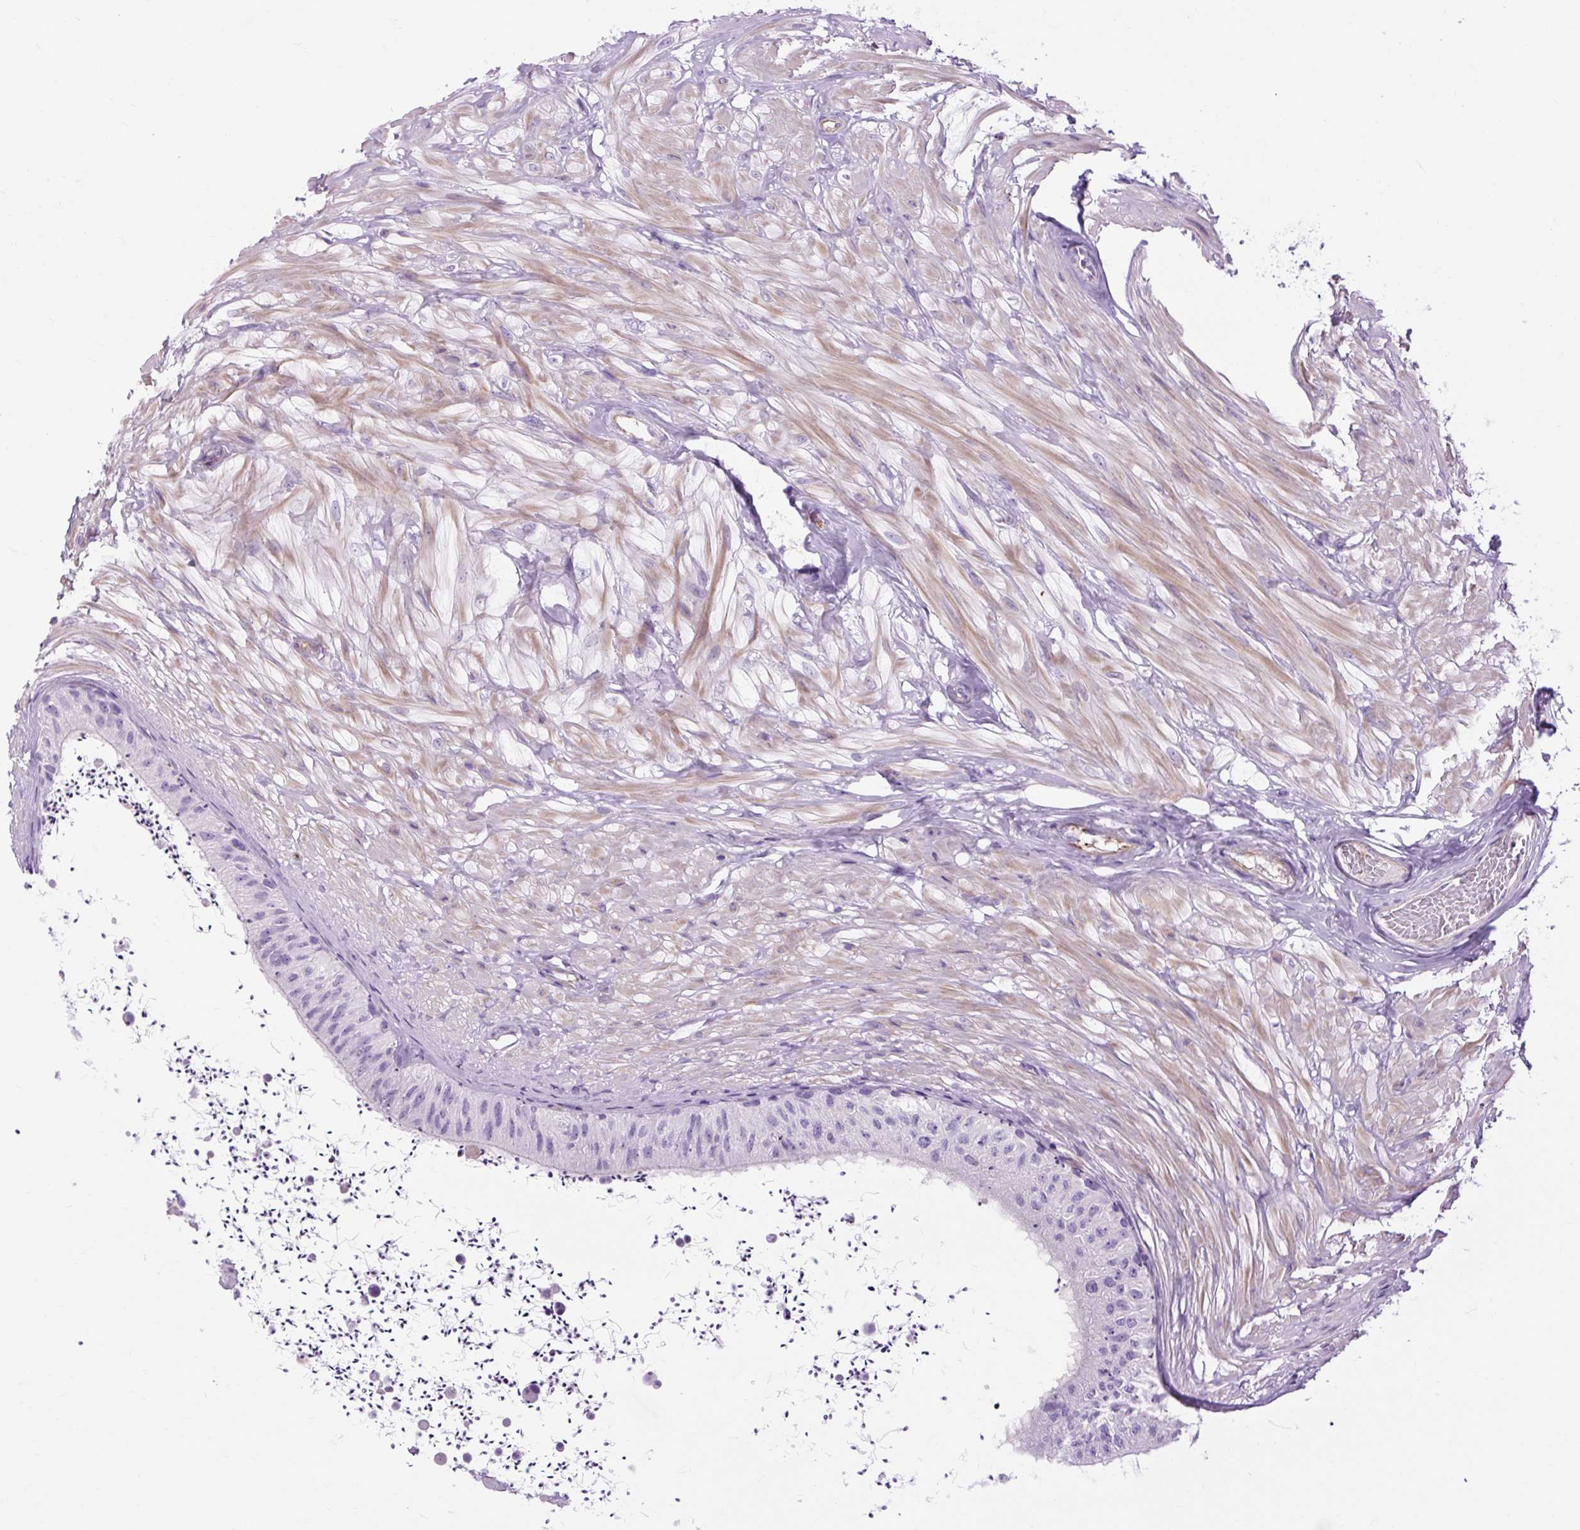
{"staining": {"intensity": "negative", "quantity": "none", "location": "none"}, "tissue": "epididymis", "cell_type": "Glandular cells", "image_type": "normal", "snomed": [{"axis": "morphology", "description": "Normal tissue, NOS"}, {"axis": "topography", "description": "Epididymis"}, {"axis": "topography", "description": "Peripheral nerve tissue"}], "caption": "Protein analysis of benign epididymis reveals no significant staining in glandular cells.", "gene": "OOEP", "patient": {"sex": "male", "age": 32}}